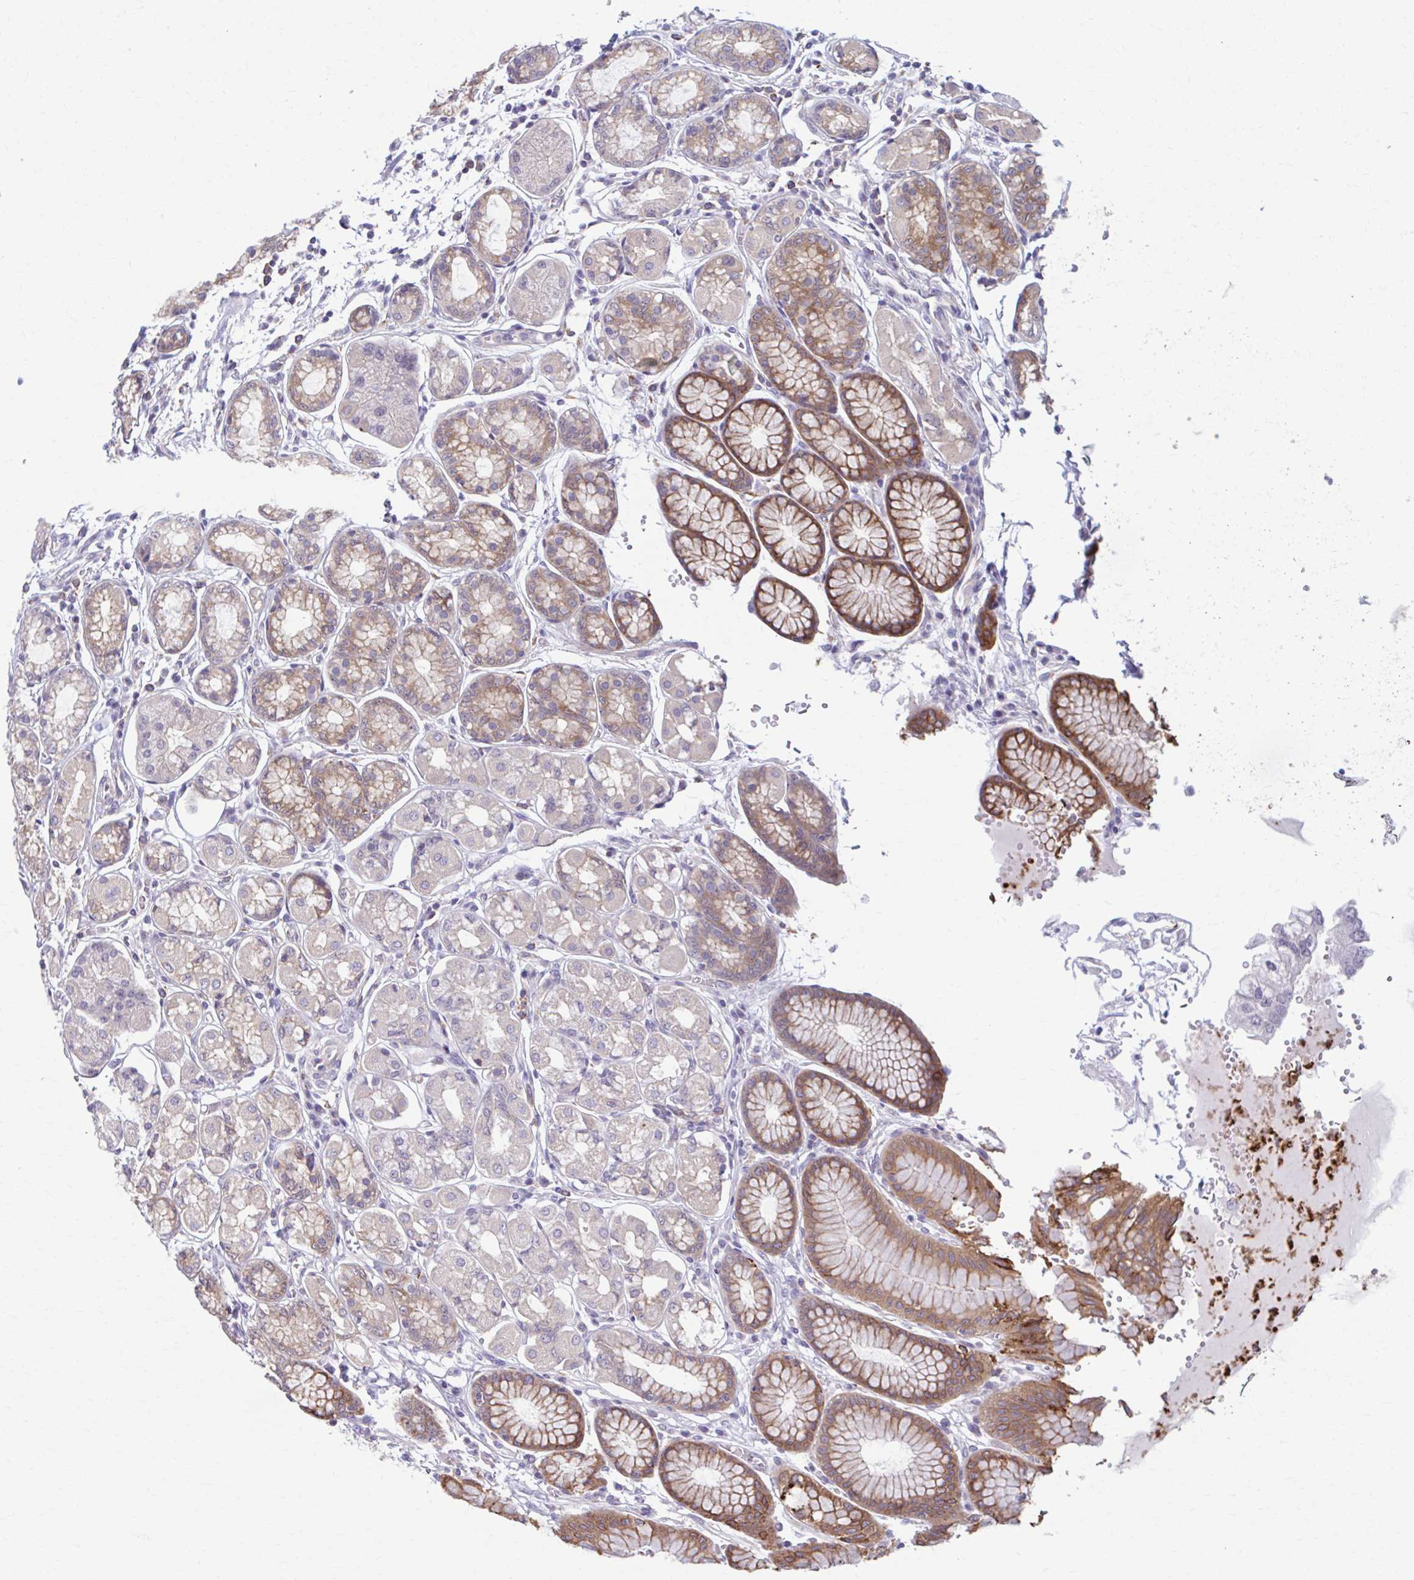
{"staining": {"intensity": "moderate", "quantity": "25%-75%", "location": "cytoplasmic/membranous"}, "tissue": "stomach", "cell_type": "Glandular cells", "image_type": "normal", "snomed": [{"axis": "morphology", "description": "Normal tissue, NOS"}, {"axis": "topography", "description": "Stomach"}, {"axis": "topography", "description": "Stomach, lower"}], "caption": "Immunohistochemistry staining of benign stomach, which shows medium levels of moderate cytoplasmic/membranous staining in approximately 25%-75% of glandular cells indicating moderate cytoplasmic/membranous protein expression. The staining was performed using DAB (brown) for protein detection and nuclei were counterstained in hematoxylin (blue).", "gene": "ADAT3", "patient": {"sex": "male", "age": 76}}